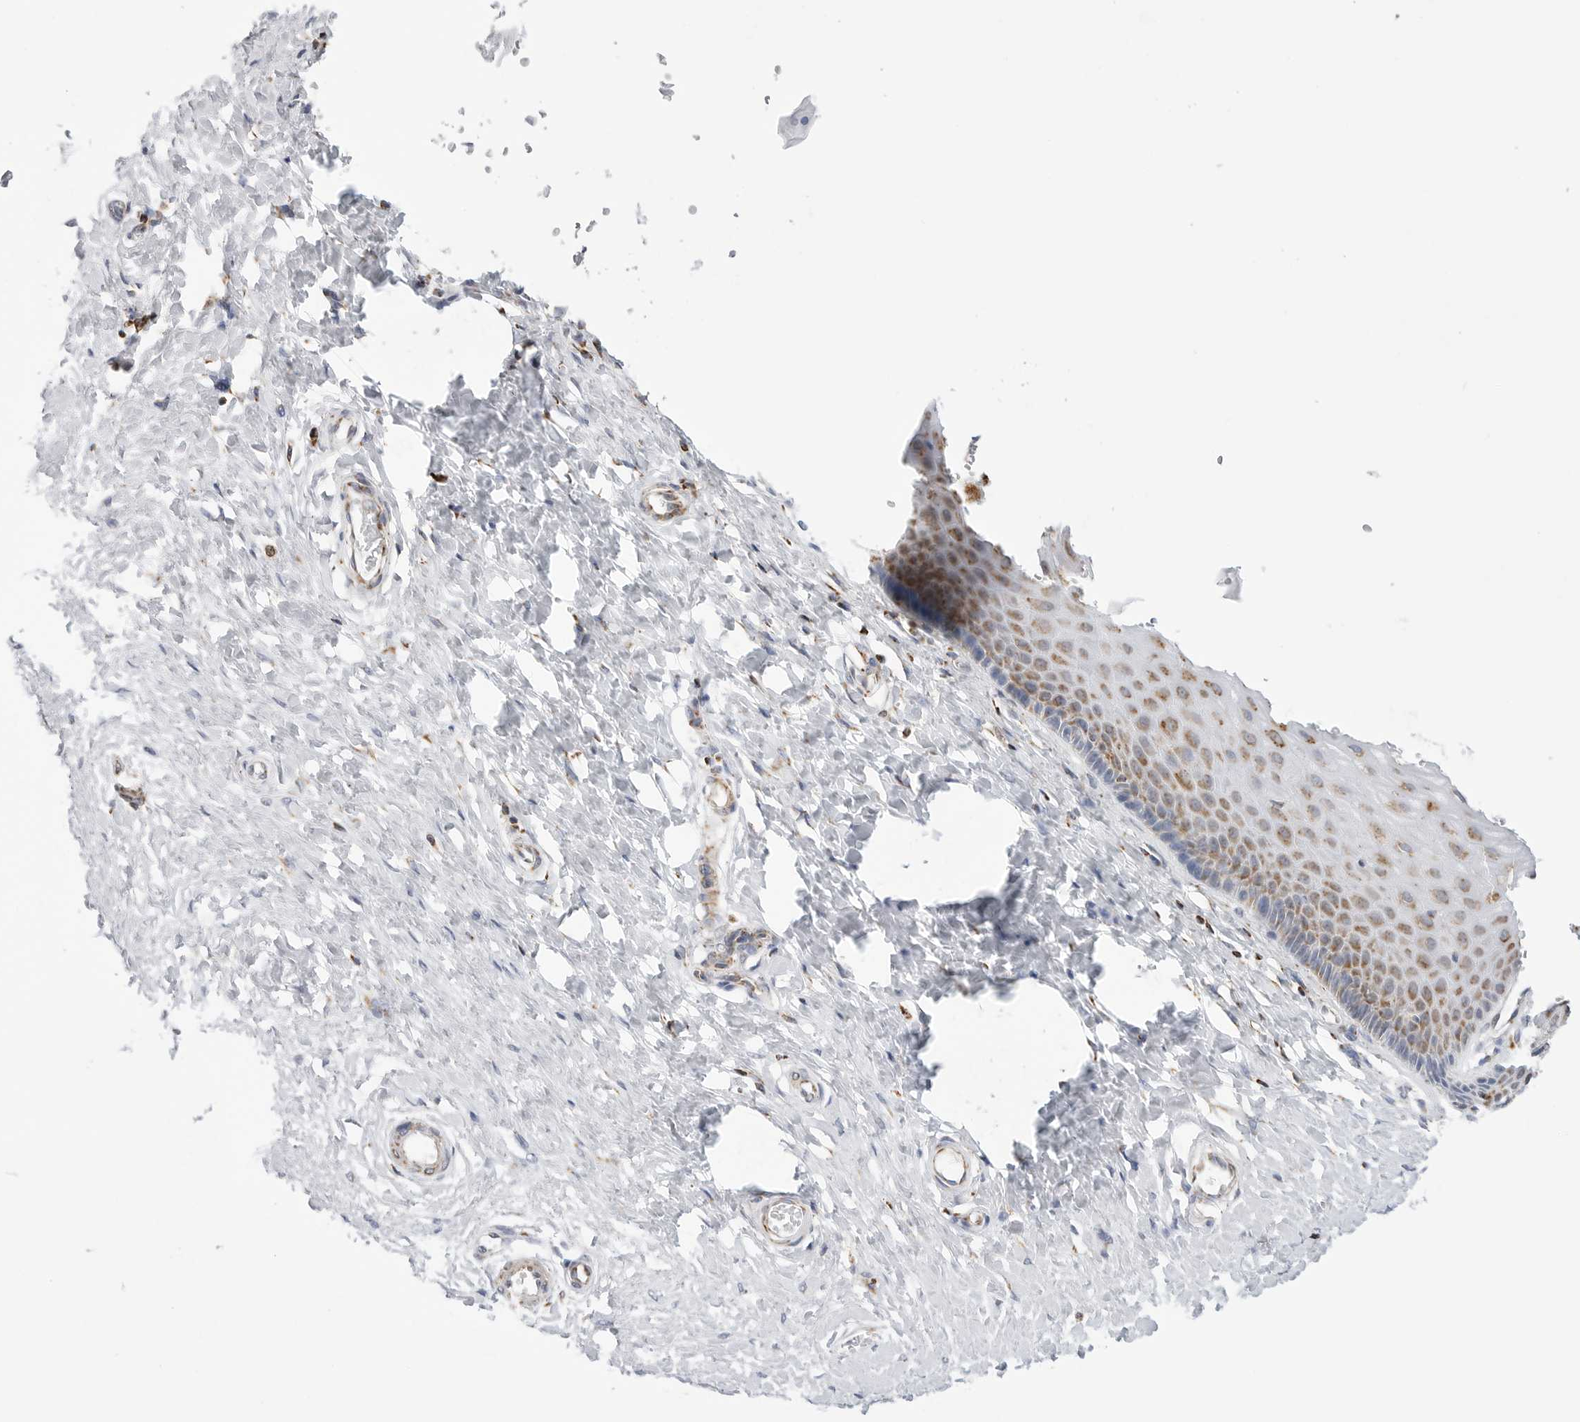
{"staining": {"intensity": "moderate", "quantity": "<25%", "location": "cytoplasmic/membranous"}, "tissue": "cervix", "cell_type": "Glandular cells", "image_type": "normal", "snomed": [{"axis": "morphology", "description": "Normal tissue, NOS"}, {"axis": "topography", "description": "Cervix"}], "caption": "Immunohistochemistry (IHC) (DAB) staining of normal human cervix reveals moderate cytoplasmic/membranous protein positivity in about <25% of glandular cells.", "gene": "ATP5IF1", "patient": {"sex": "female", "age": 55}}